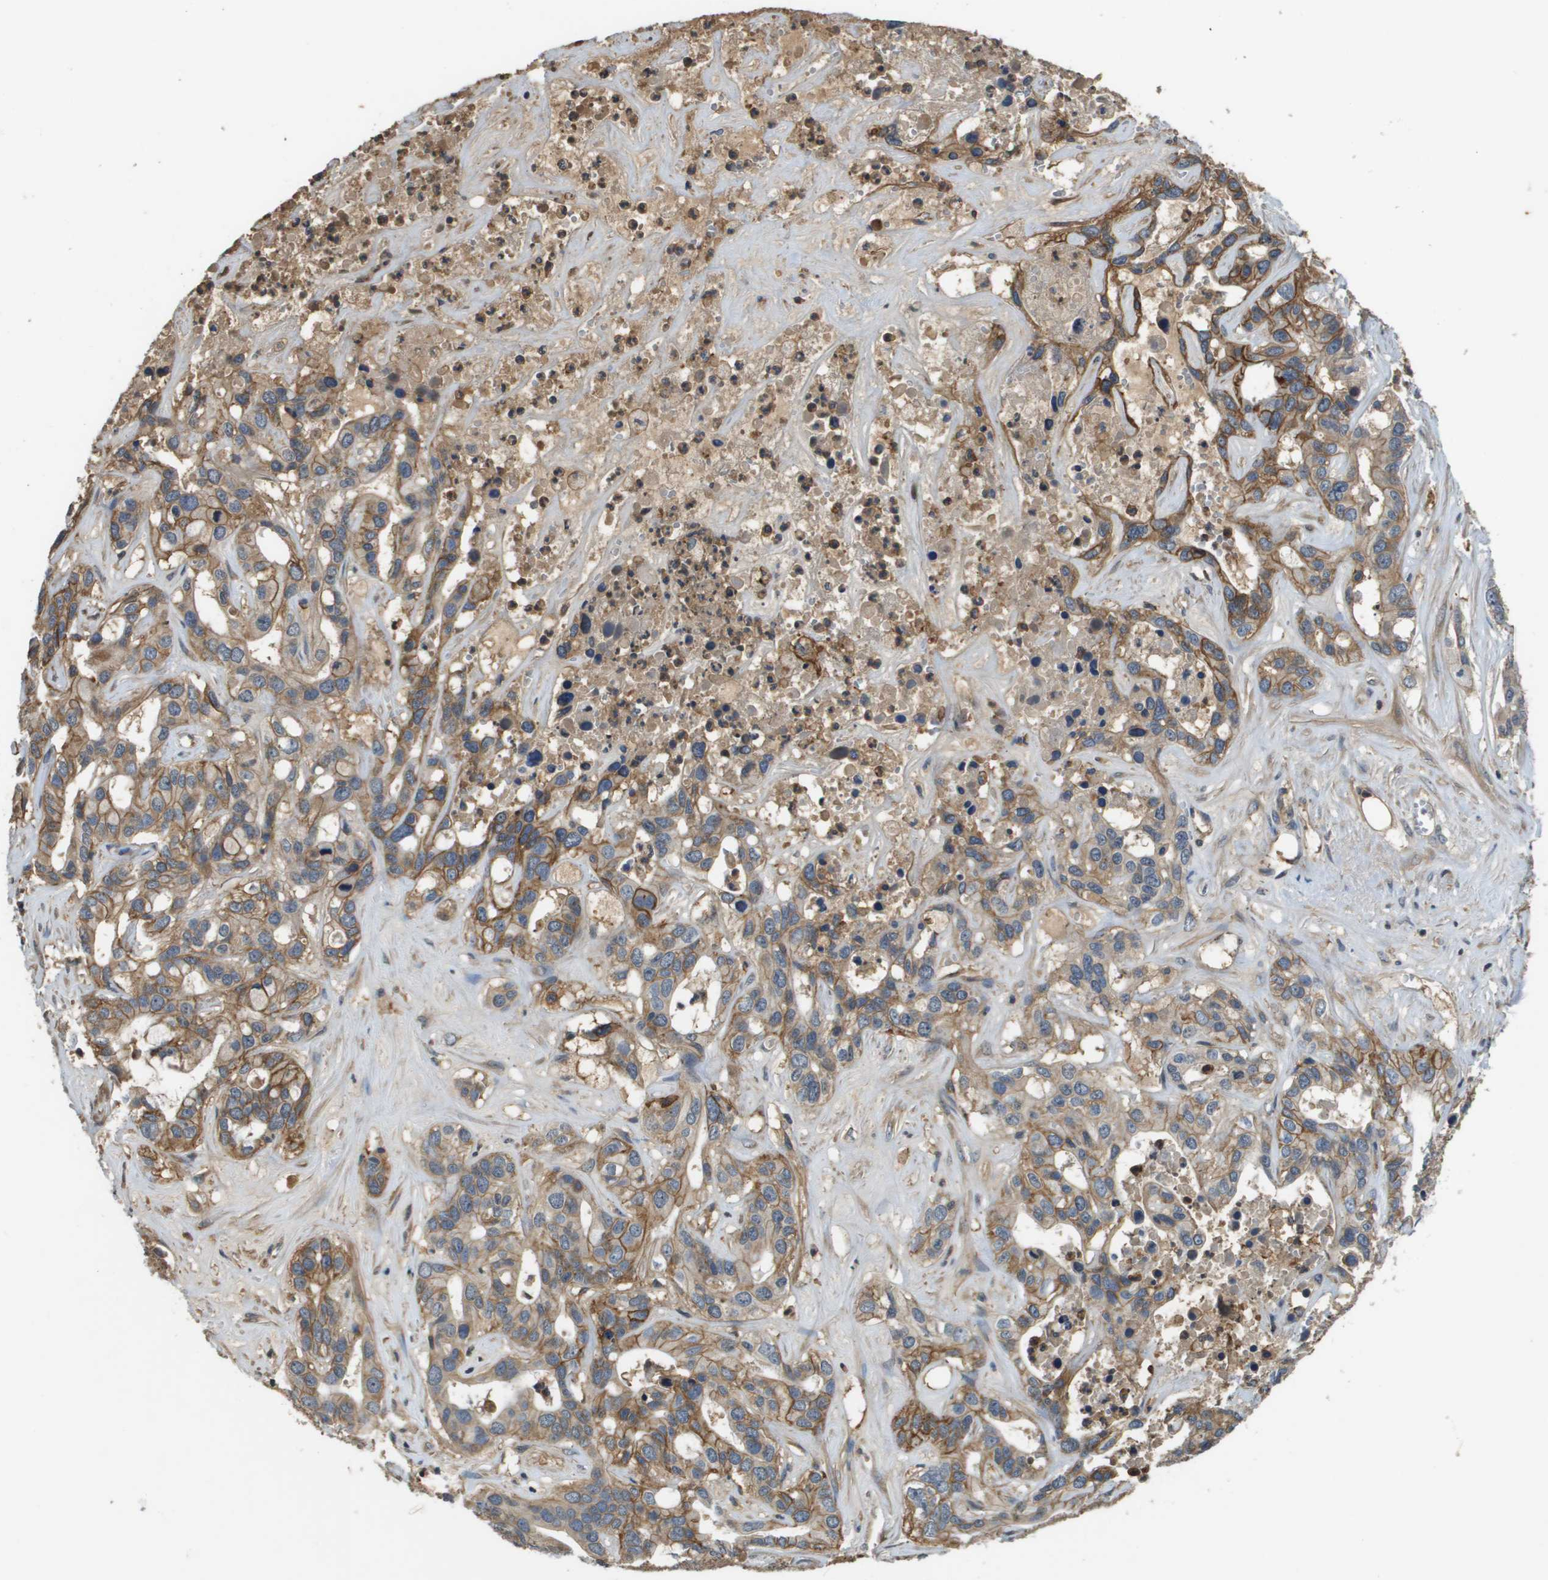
{"staining": {"intensity": "moderate", "quantity": ">75%", "location": "cytoplasmic/membranous"}, "tissue": "liver cancer", "cell_type": "Tumor cells", "image_type": "cancer", "snomed": [{"axis": "morphology", "description": "Cholangiocarcinoma"}, {"axis": "topography", "description": "Liver"}], "caption": "A brown stain shows moderate cytoplasmic/membranous positivity of a protein in human cholangiocarcinoma (liver) tumor cells.", "gene": "SLC16A3", "patient": {"sex": "female", "age": 65}}